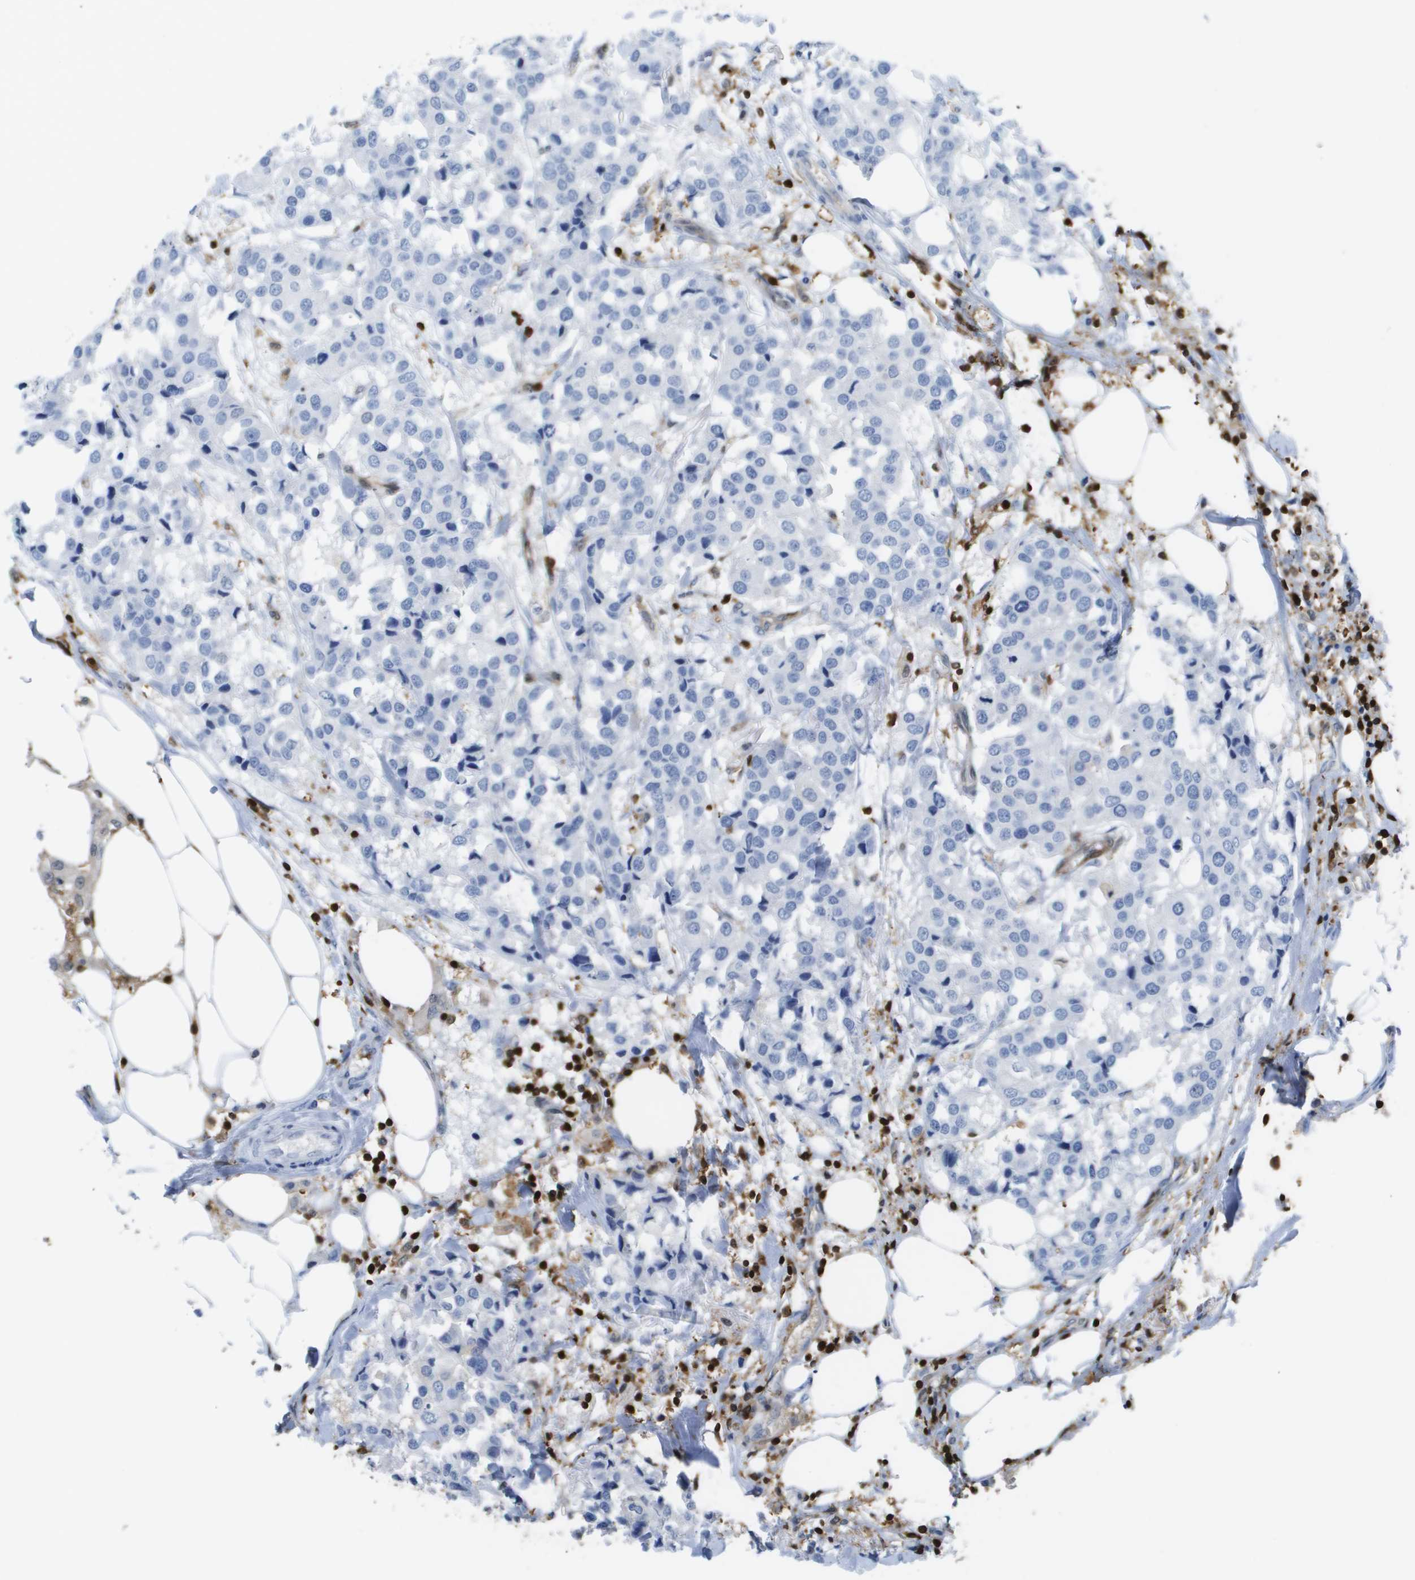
{"staining": {"intensity": "negative", "quantity": "none", "location": "none"}, "tissue": "breast cancer", "cell_type": "Tumor cells", "image_type": "cancer", "snomed": [{"axis": "morphology", "description": "Duct carcinoma"}, {"axis": "topography", "description": "Breast"}], "caption": "Immunohistochemistry photomicrograph of human breast cancer stained for a protein (brown), which exhibits no expression in tumor cells. The staining is performed using DAB (3,3'-diaminobenzidine) brown chromogen with nuclei counter-stained in using hematoxylin.", "gene": "DOCK5", "patient": {"sex": "female", "age": 80}}